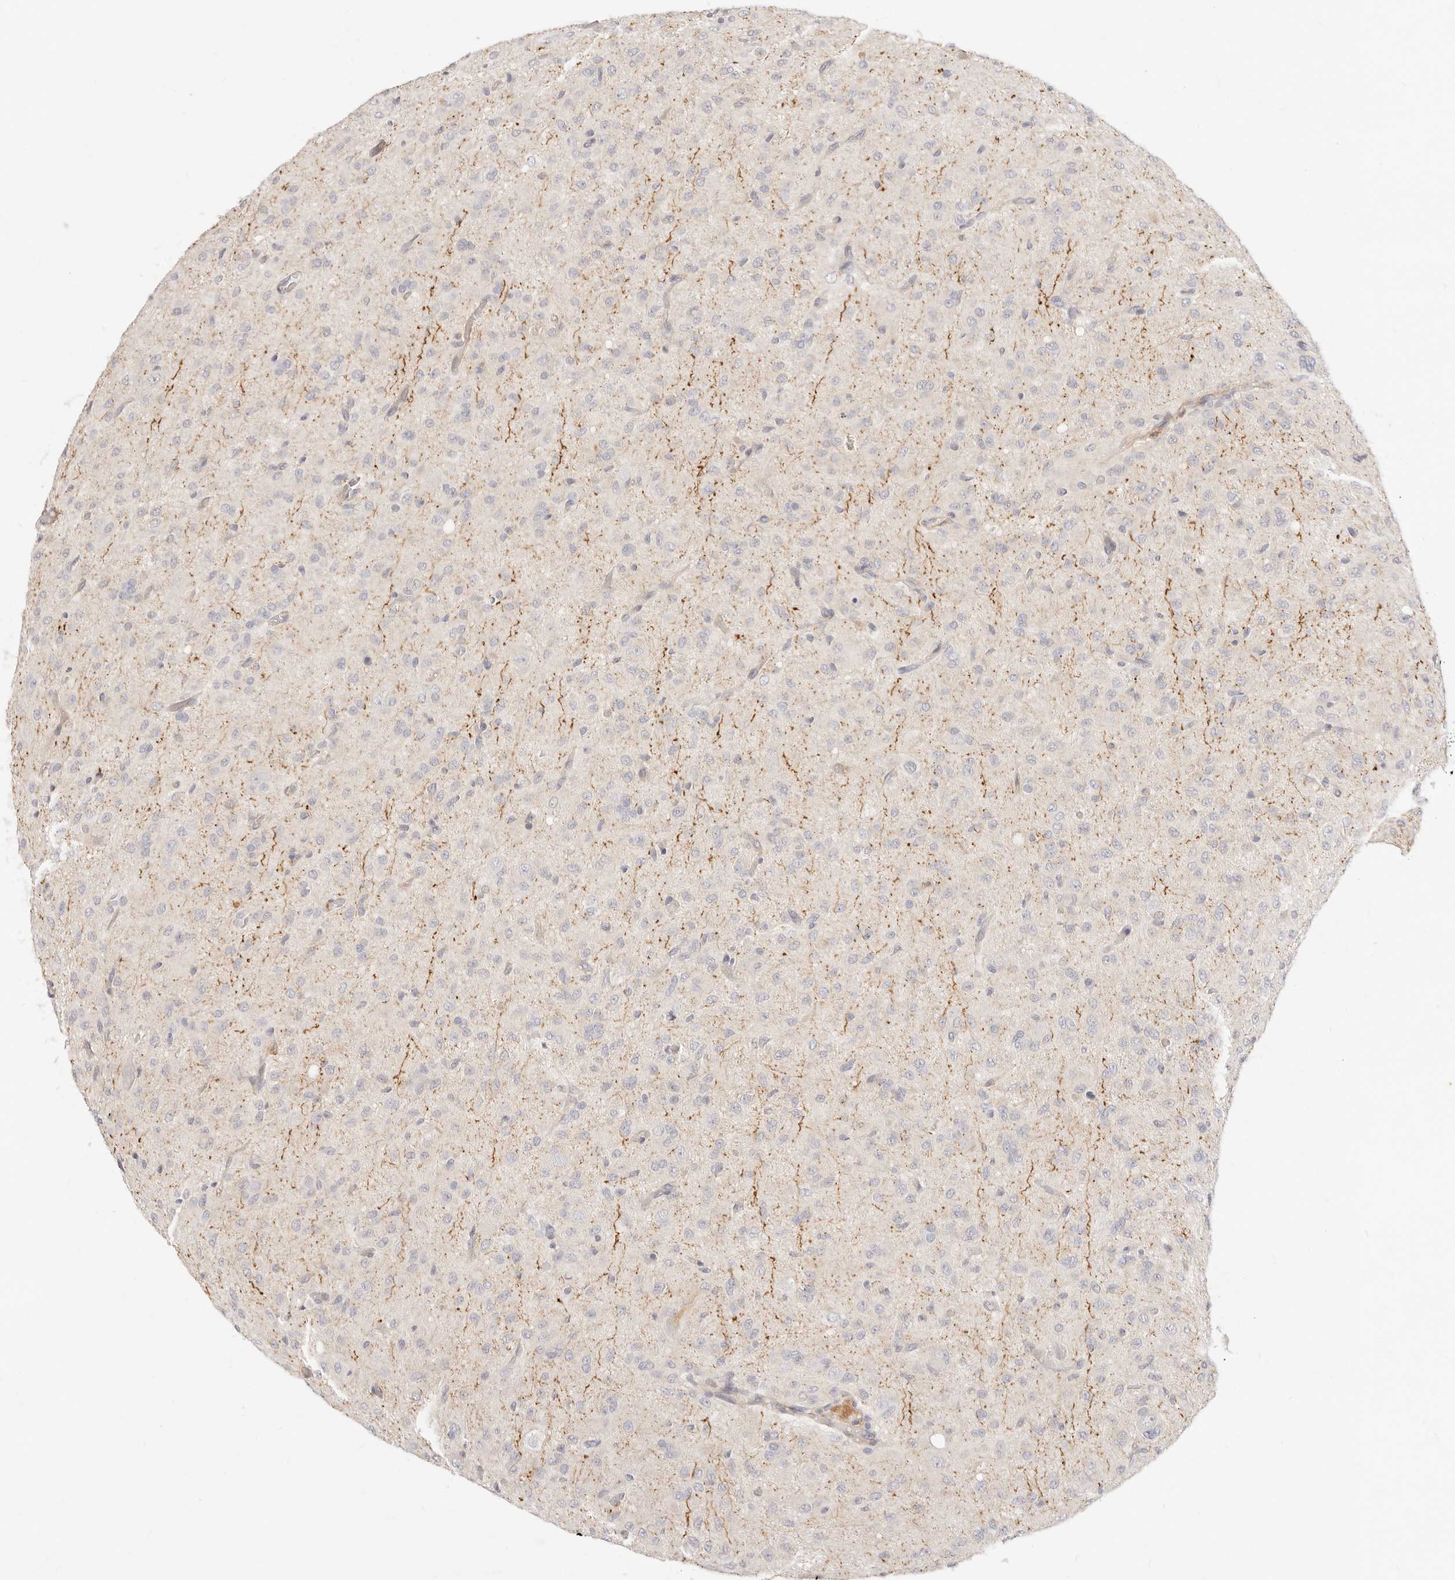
{"staining": {"intensity": "negative", "quantity": "none", "location": "none"}, "tissue": "glioma", "cell_type": "Tumor cells", "image_type": "cancer", "snomed": [{"axis": "morphology", "description": "Glioma, malignant, High grade"}, {"axis": "topography", "description": "Brain"}], "caption": "Tumor cells are negative for brown protein staining in high-grade glioma (malignant).", "gene": "UBXN10", "patient": {"sex": "female", "age": 59}}